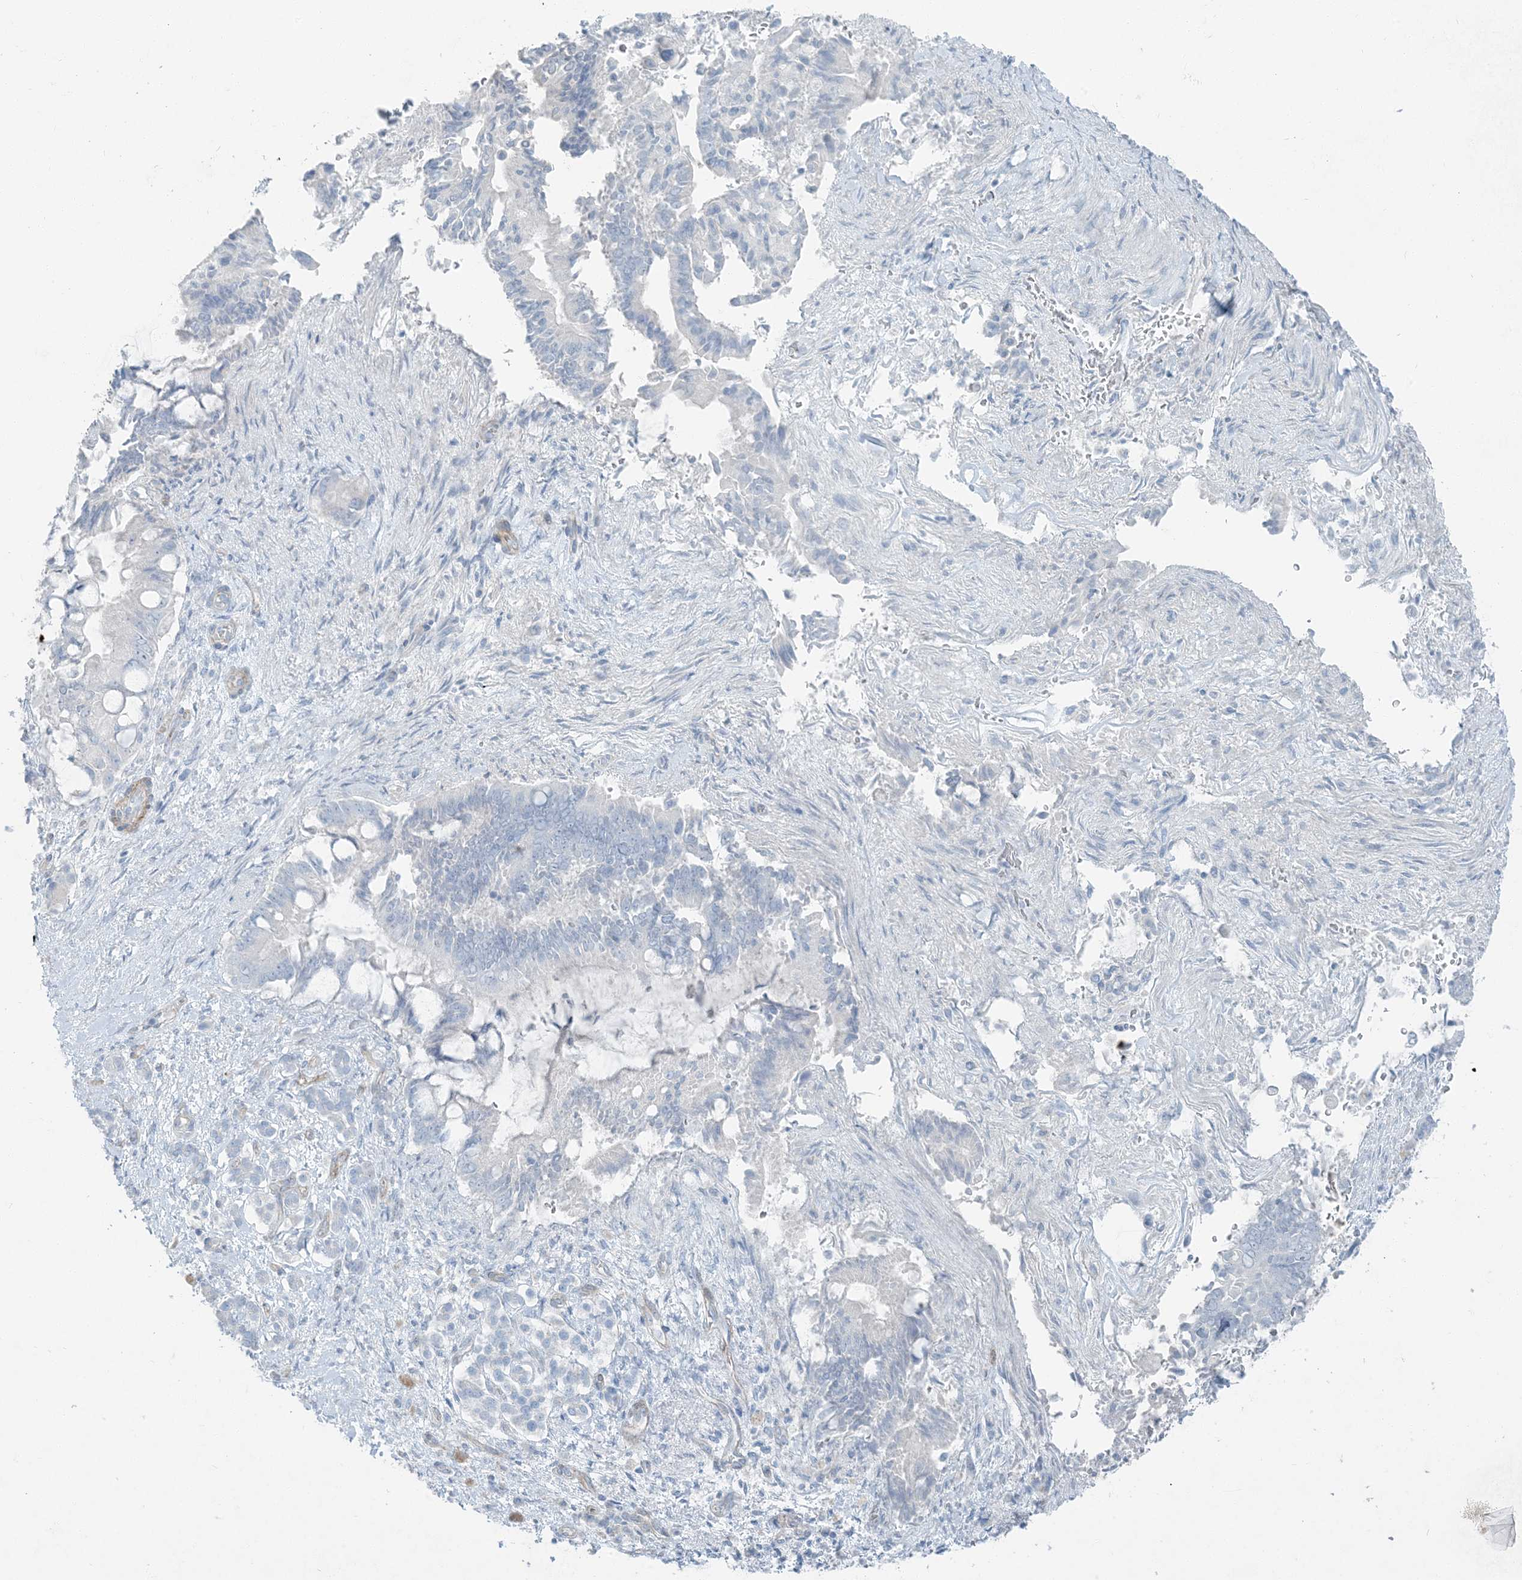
{"staining": {"intensity": "negative", "quantity": "none", "location": "none"}, "tissue": "pancreatic cancer", "cell_type": "Tumor cells", "image_type": "cancer", "snomed": [{"axis": "morphology", "description": "Adenocarcinoma, NOS"}, {"axis": "topography", "description": "Pancreas"}], "caption": "Pancreatic cancer (adenocarcinoma) was stained to show a protein in brown. There is no significant expression in tumor cells. The staining was performed using DAB to visualize the protein expression in brown, while the nuclei were stained in blue with hematoxylin (Magnification: 20x).", "gene": "PGM5", "patient": {"sex": "male", "age": 68}}